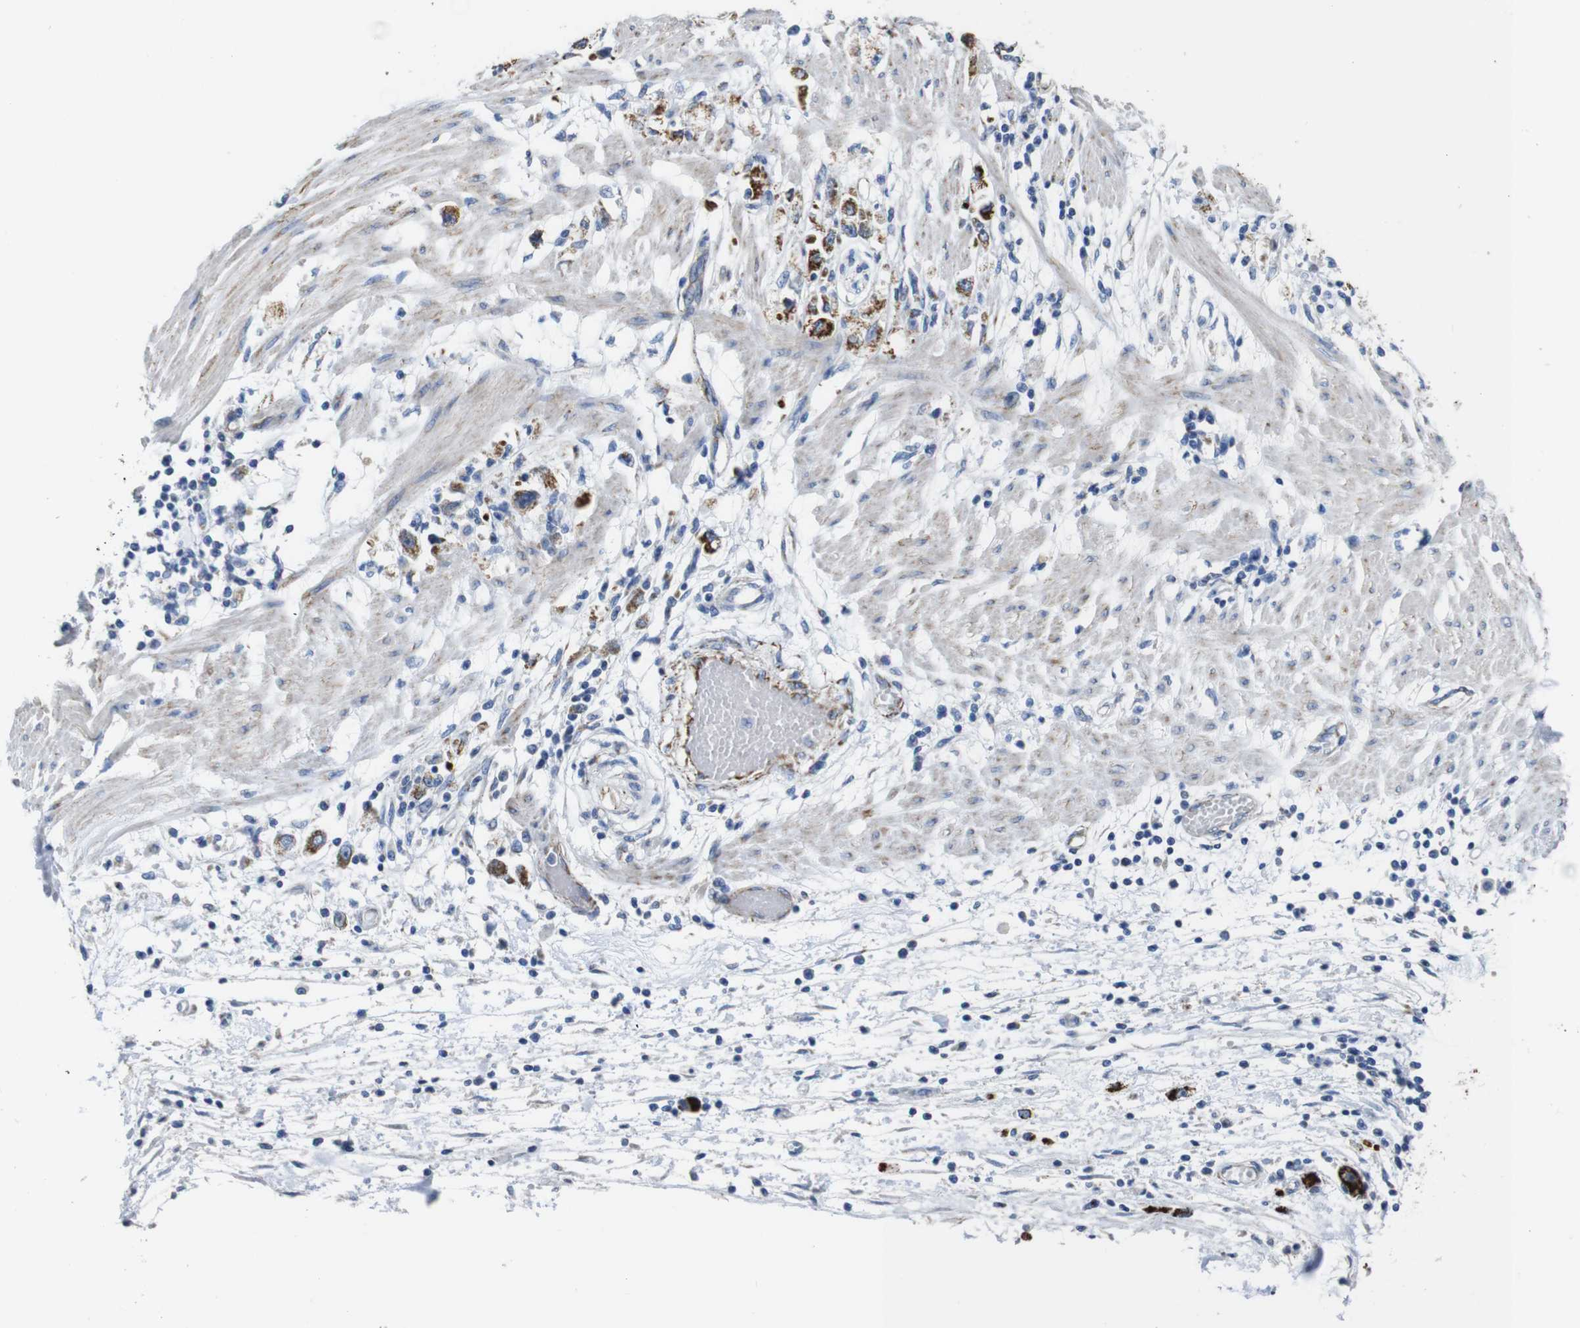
{"staining": {"intensity": "strong", "quantity": ">75%", "location": "cytoplasmic/membranous"}, "tissue": "stomach cancer", "cell_type": "Tumor cells", "image_type": "cancer", "snomed": [{"axis": "morphology", "description": "Adenocarcinoma, NOS"}, {"axis": "topography", "description": "Stomach"}], "caption": "Strong cytoplasmic/membranous expression for a protein is seen in about >75% of tumor cells of stomach cancer using immunohistochemistry.", "gene": "MAOA", "patient": {"sex": "female", "age": 59}}